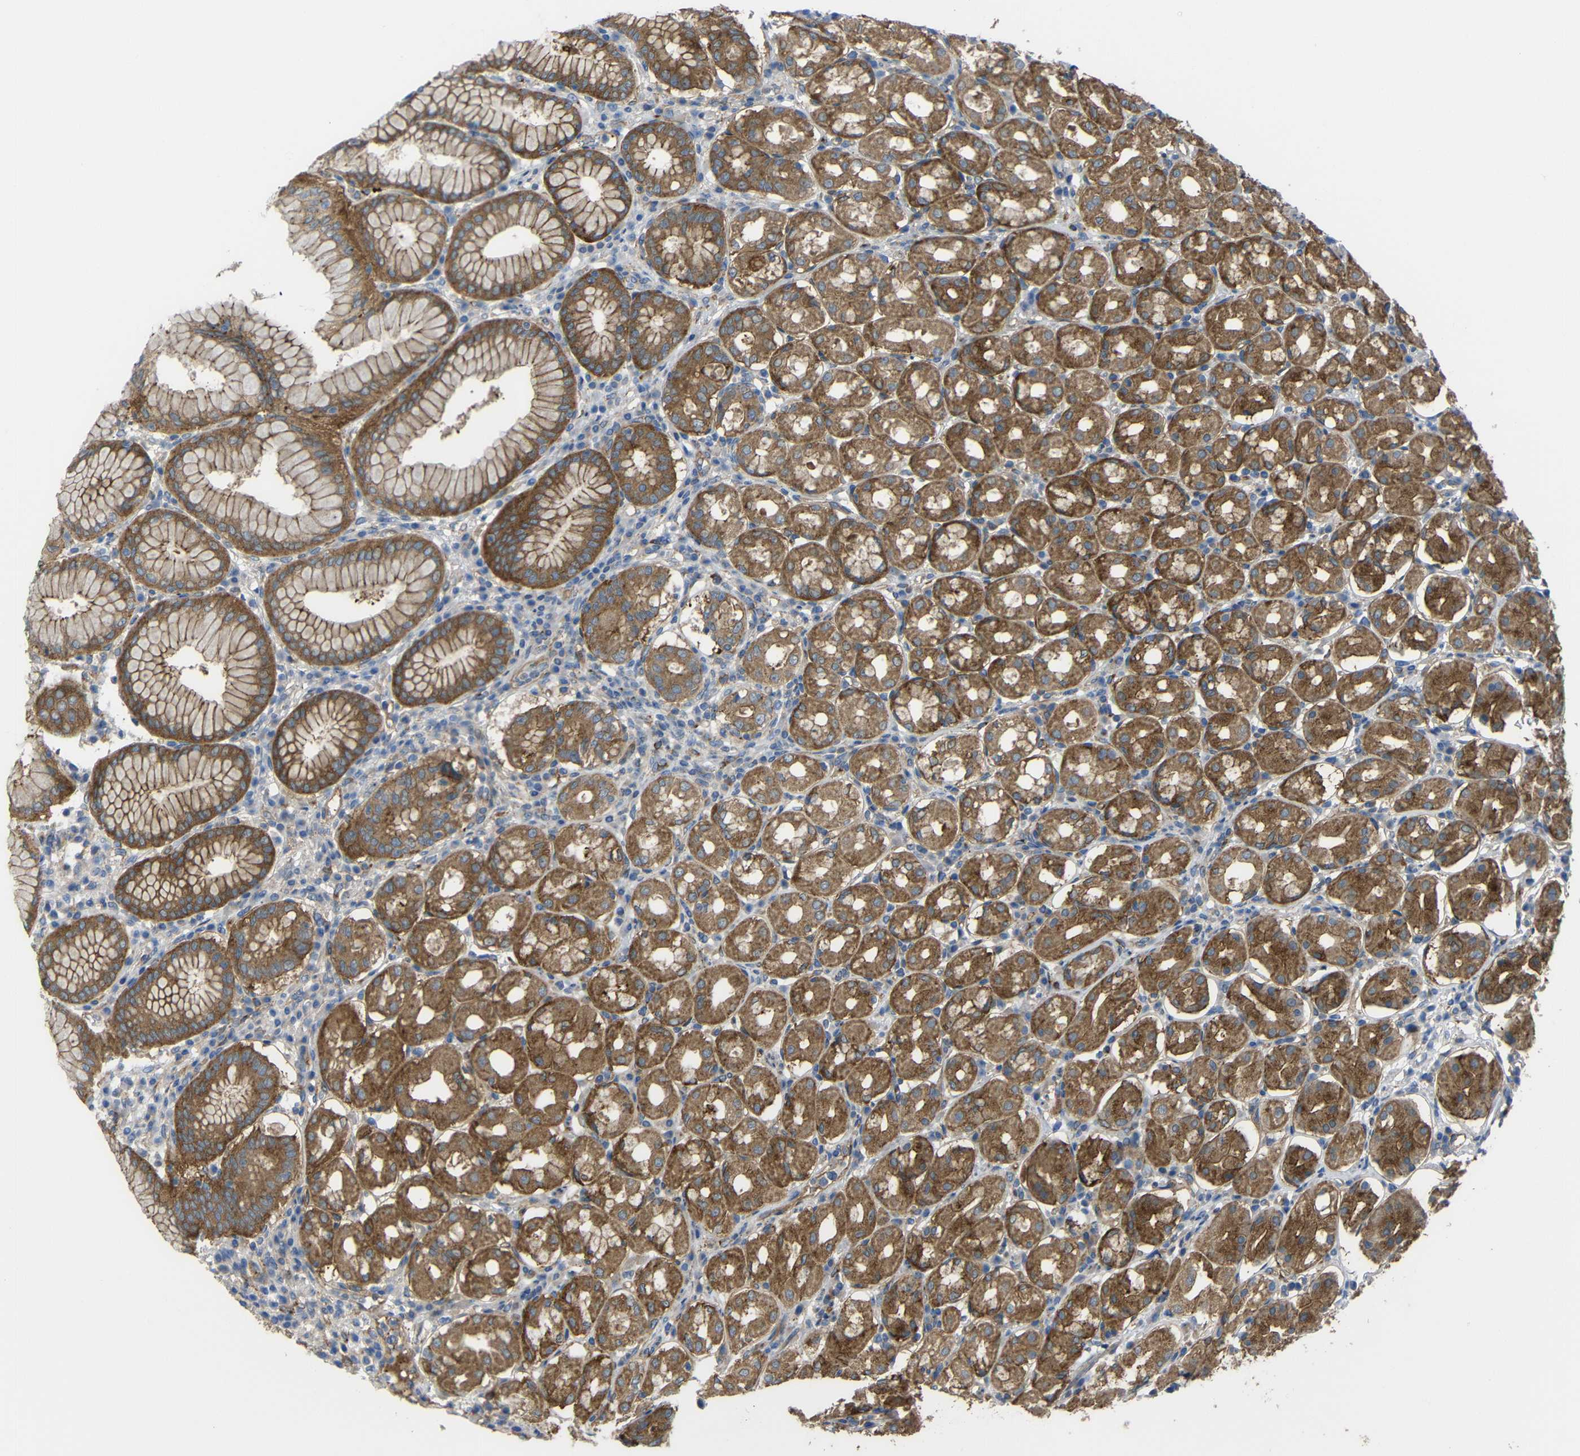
{"staining": {"intensity": "strong", "quantity": ">75%", "location": "cytoplasmic/membranous"}, "tissue": "stomach", "cell_type": "Glandular cells", "image_type": "normal", "snomed": [{"axis": "morphology", "description": "Normal tissue, NOS"}, {"axis": "topography", "description": "Stomach"}, {"axis": "topography", "description": "Stomach, lower"}], "caption": "High-power microscopy captured an immunohistochemistry micrograph of unremarkable stomach, revealing strong cytoplasmic/membranous staining in approximately >75% of glandular cells.", "gene": "SYPL1", "patient": {"sex": "female", "age": 56}}